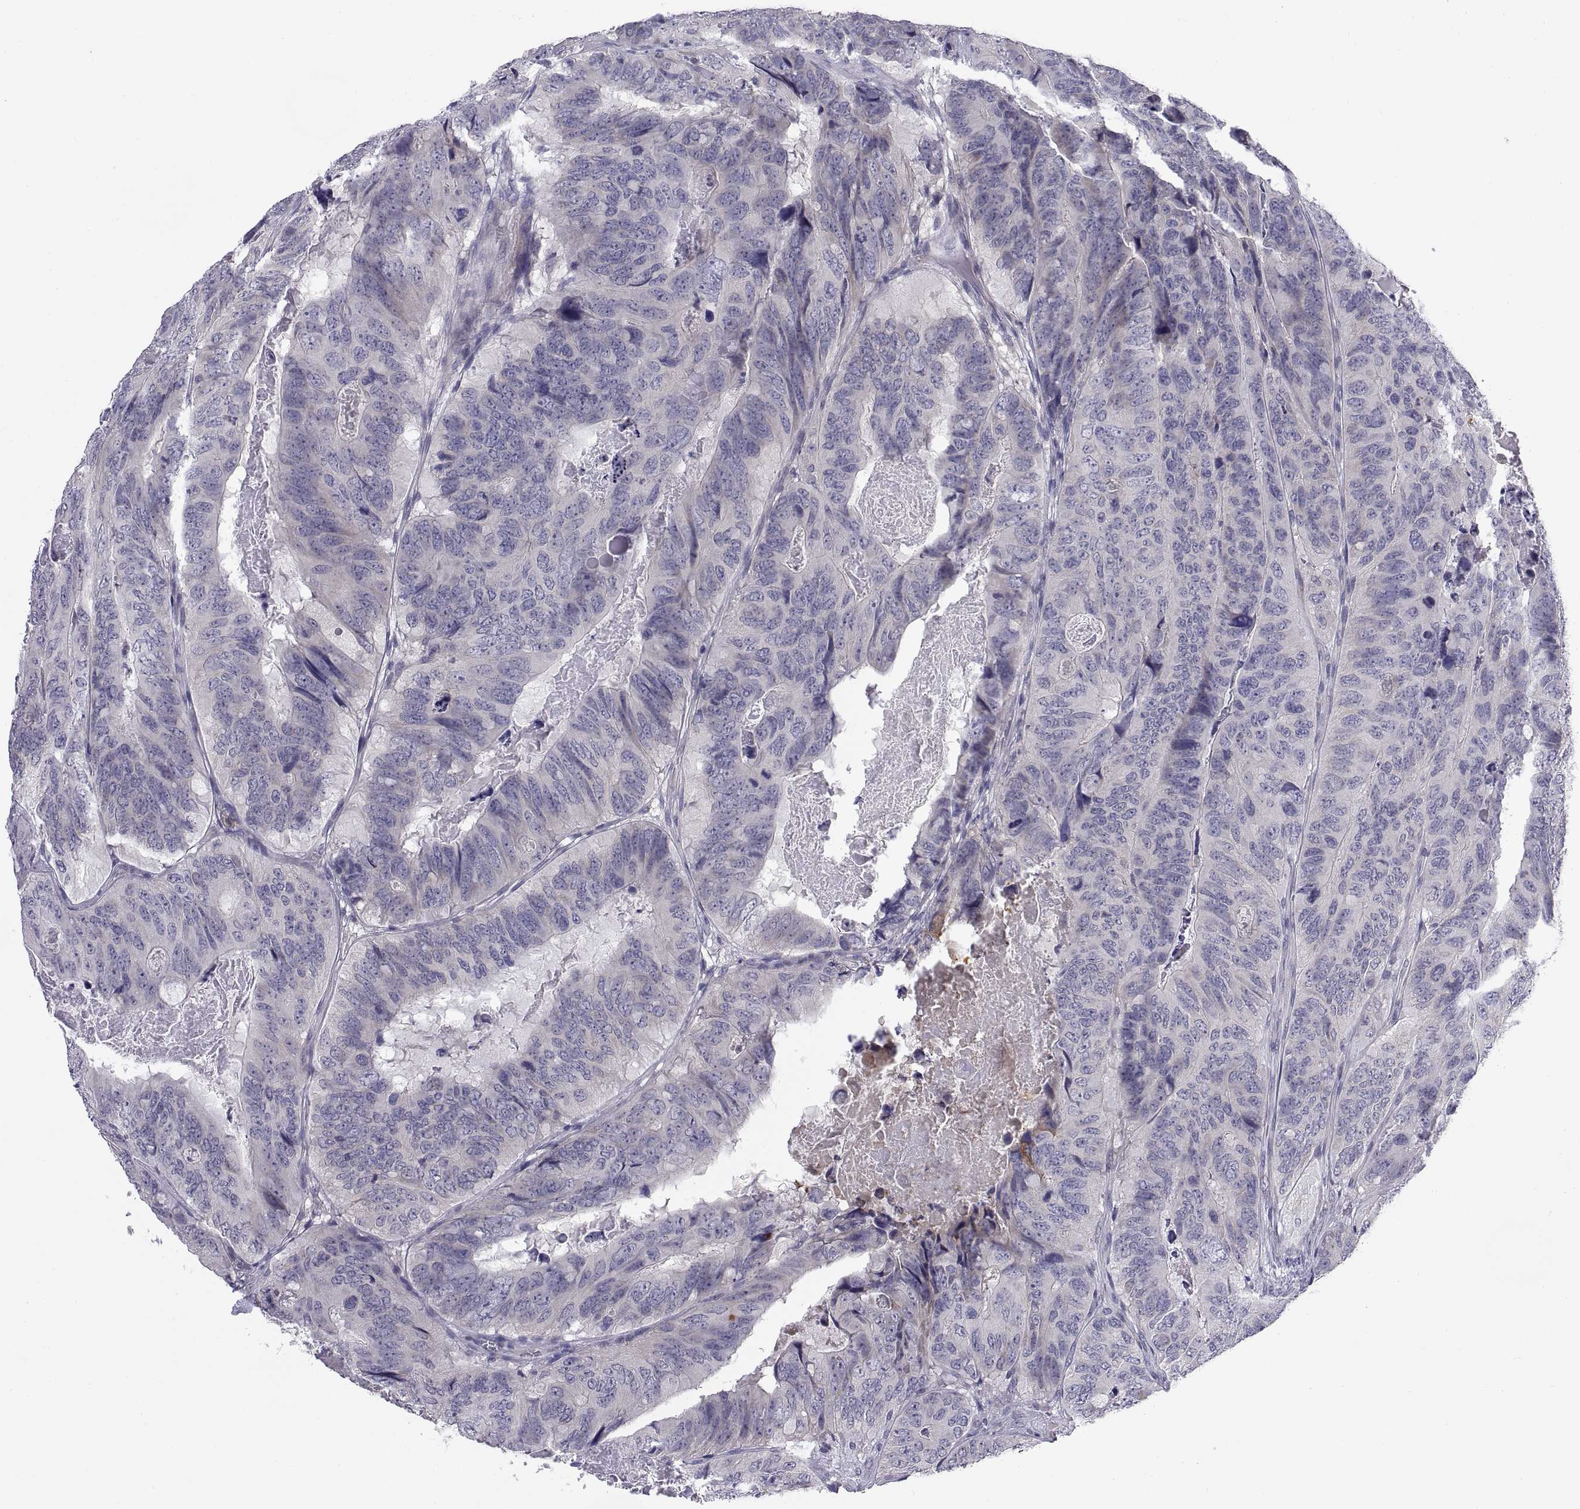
{"staining": {"intensity": "negative", "quantity": "none", "location": "none"}, "tissue": "colorectal cancer", "cell_type": "Tumor cells", "image_type": "cancer", "snomed": [{"axis": "morphology", "description": "Adenocarcinoma, NOS"}, {"axis": "topography", "description": "Colon"}], "caption": "Immunohistochemistry of human adenocarcinoma (colorectal) exhibits no positivity in tumor cells. (Stains: DAB IHC with hematoxylin counter stain, Microscopy: brightfield microscopy at high magnification).", "gene": "PKP1", "patient": {"sex": "male", "age": 79}}